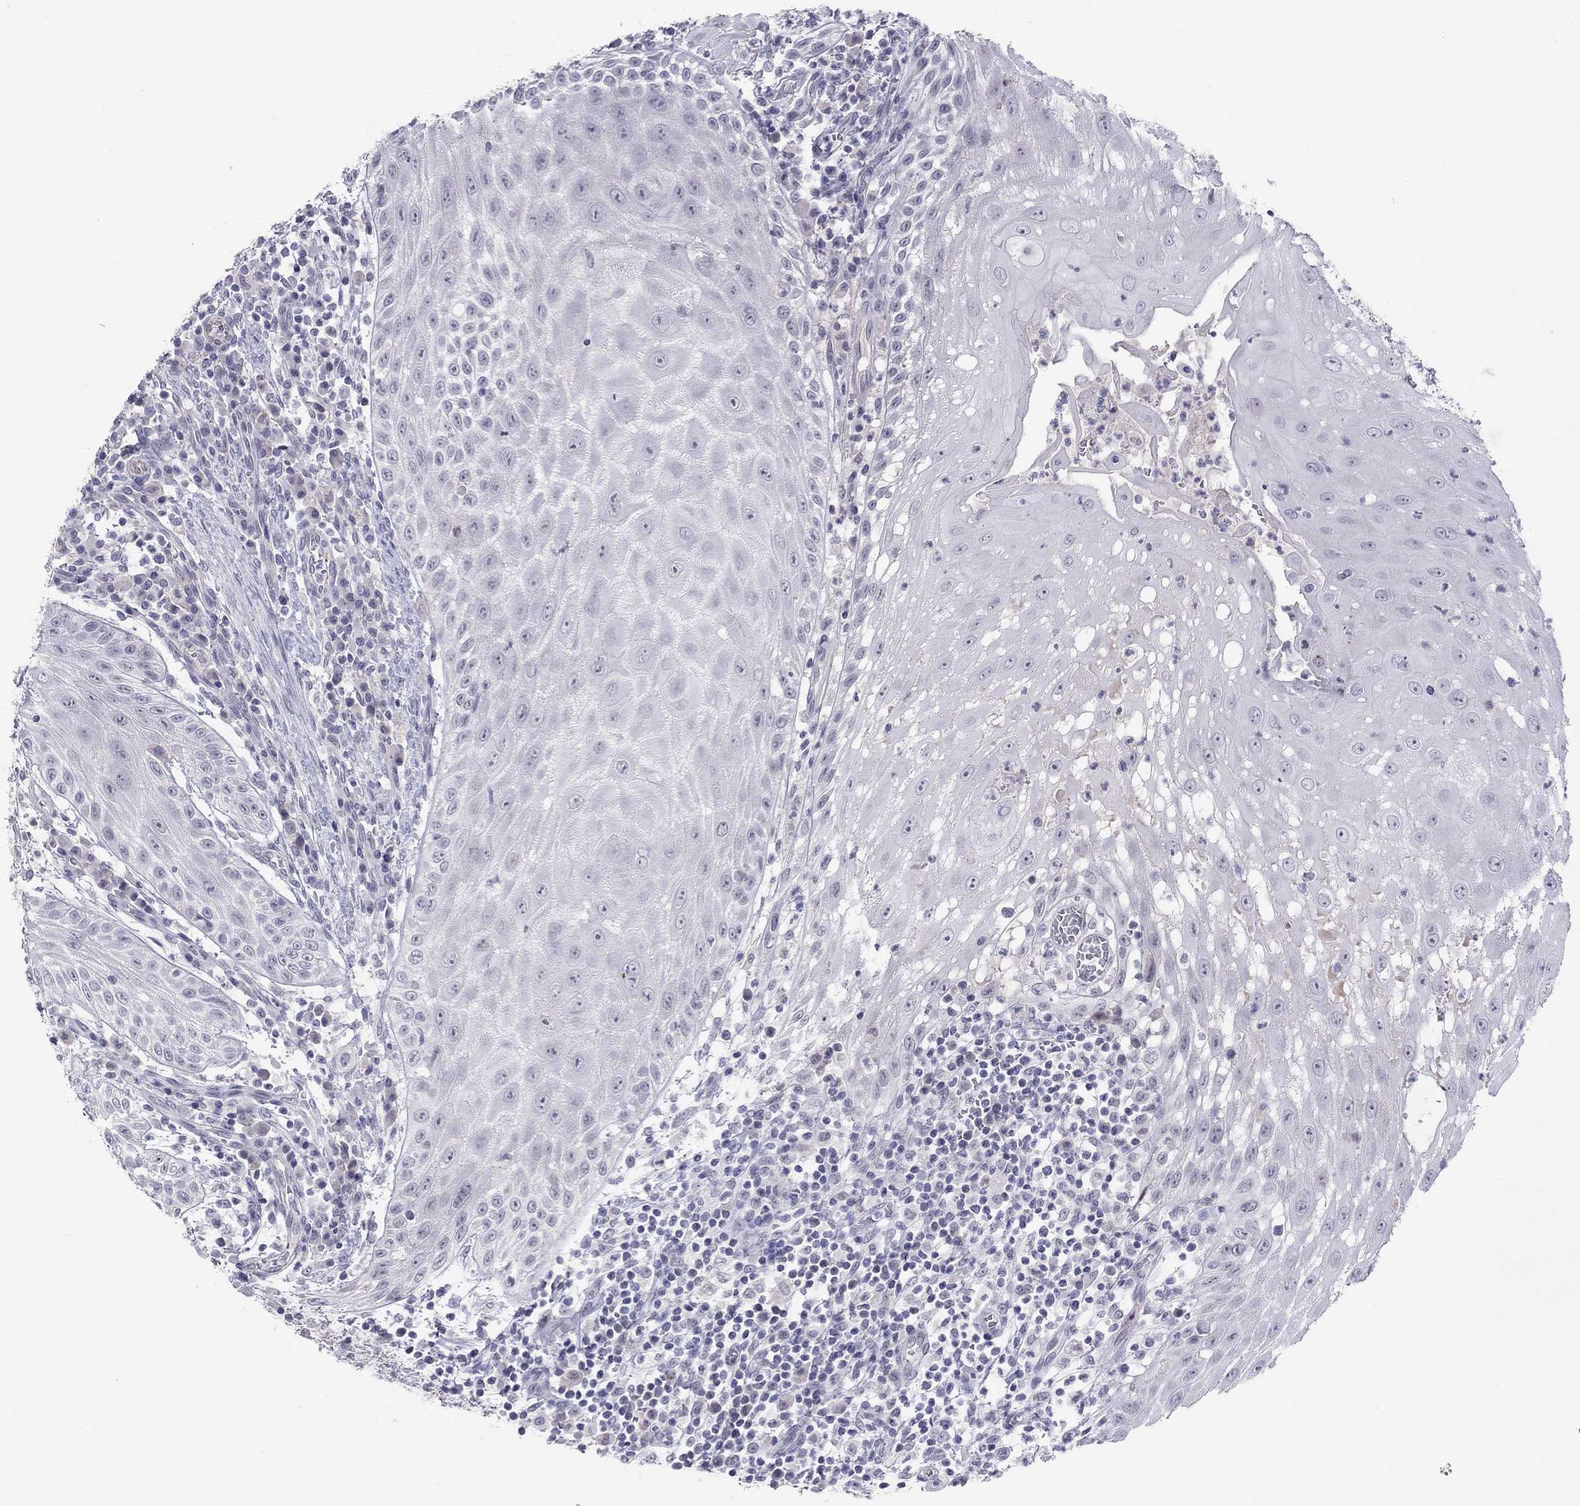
{"staining": {"intensity": "negative", "quantity": "none", "location": "none"}, "tissue": "head and neck cancer", "cell_type": "Tumor cells", "image_type": "cancer", "snomed": [{"axis": "morphology", "description": "Squamous cell carcinoma, NOS"}, {"axis": "topography", "description": "Oral tissue"}, {"axis": "topography", "description": "Head-Neck"}], "caption": "Immunohistochemistry (IHC) histopathology image of neoplastic tissue: squamous cell carcinoma (head and neck) stained with DAB reveals no significant protein positivity in tumor cells. Nuclei are stained in blue.", "gene": "JHY", "patient": {"sex": "male", "age": 58}}